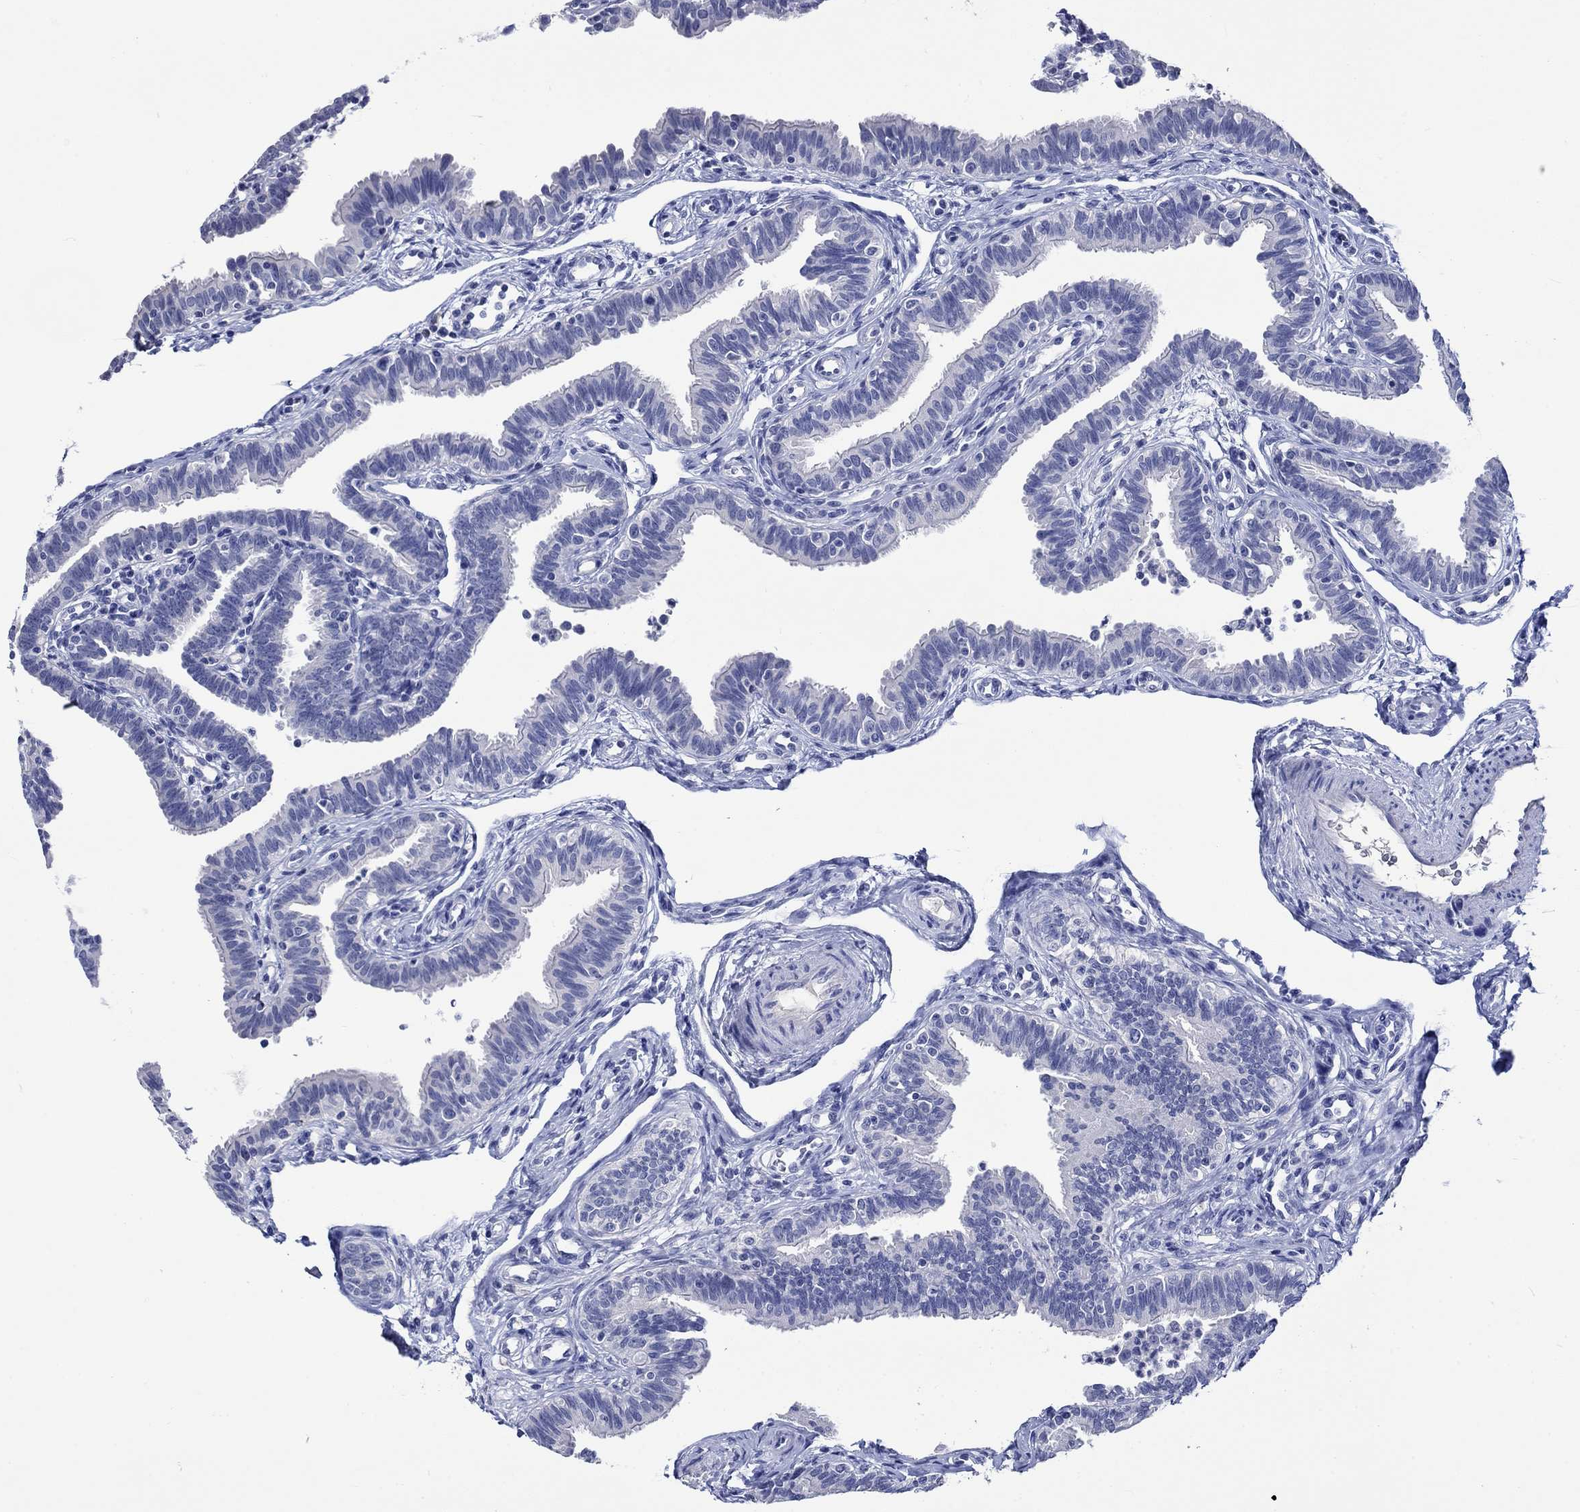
{"staining": {"intensity": "negative", "quantity": "none", "location": "none"}, "tissue": "fallopian tube", "cell_type": "Glandular cells", "image_type": "normal", "snomed": [{"axis": "morphology", "description": "Normal tissue, NOS"}, {"axis": "topography", "description": "Fallopian tube"}], "caption": "Immunohistochemical staining of unremarkable fallopian tube demonstrates no significant expression in glandular cells.", "gene": "KLHL35", "patient": {"sex": "female", "age": 36}}